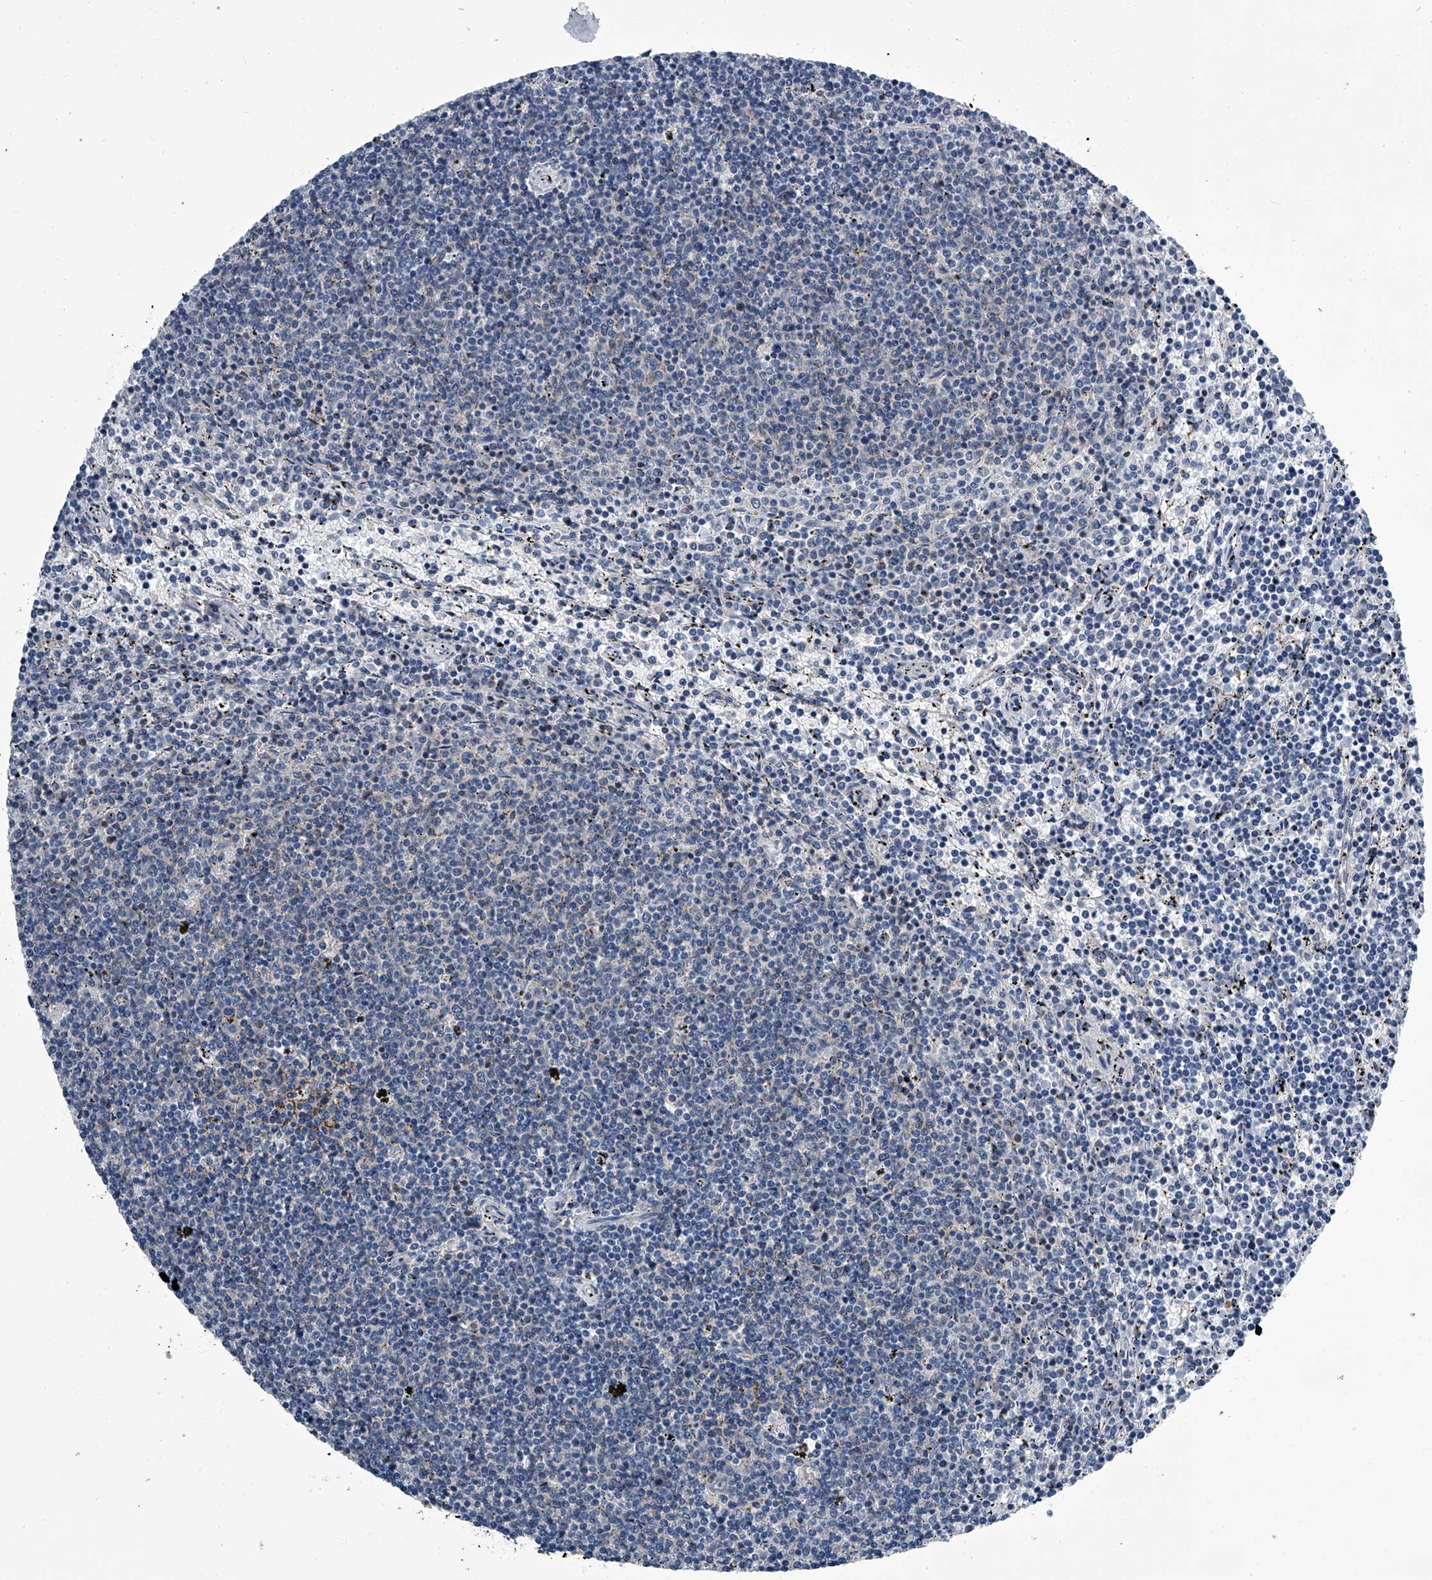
{"staining": {"intensity": "negative", "quantity": "none", "location": "none"}, "tissue": "lymphoma", "cell_type": "Tumor cells", "image_type": "cancer", "snomed": [{"axis": "morphology", "description": "Malignant lymphoma, non-Hodgkin's type, Low grade"}, {"axis": "topography", "description": "Spleen"}], "caption": "Malignant lymphoma, non-Hodgkin's type (low-grade) was stained to show a protein in brown. There is no significant staining in tumor cells.", "gene": "PPP2R5D", "patient": {"sex": "female", "age": 50}}